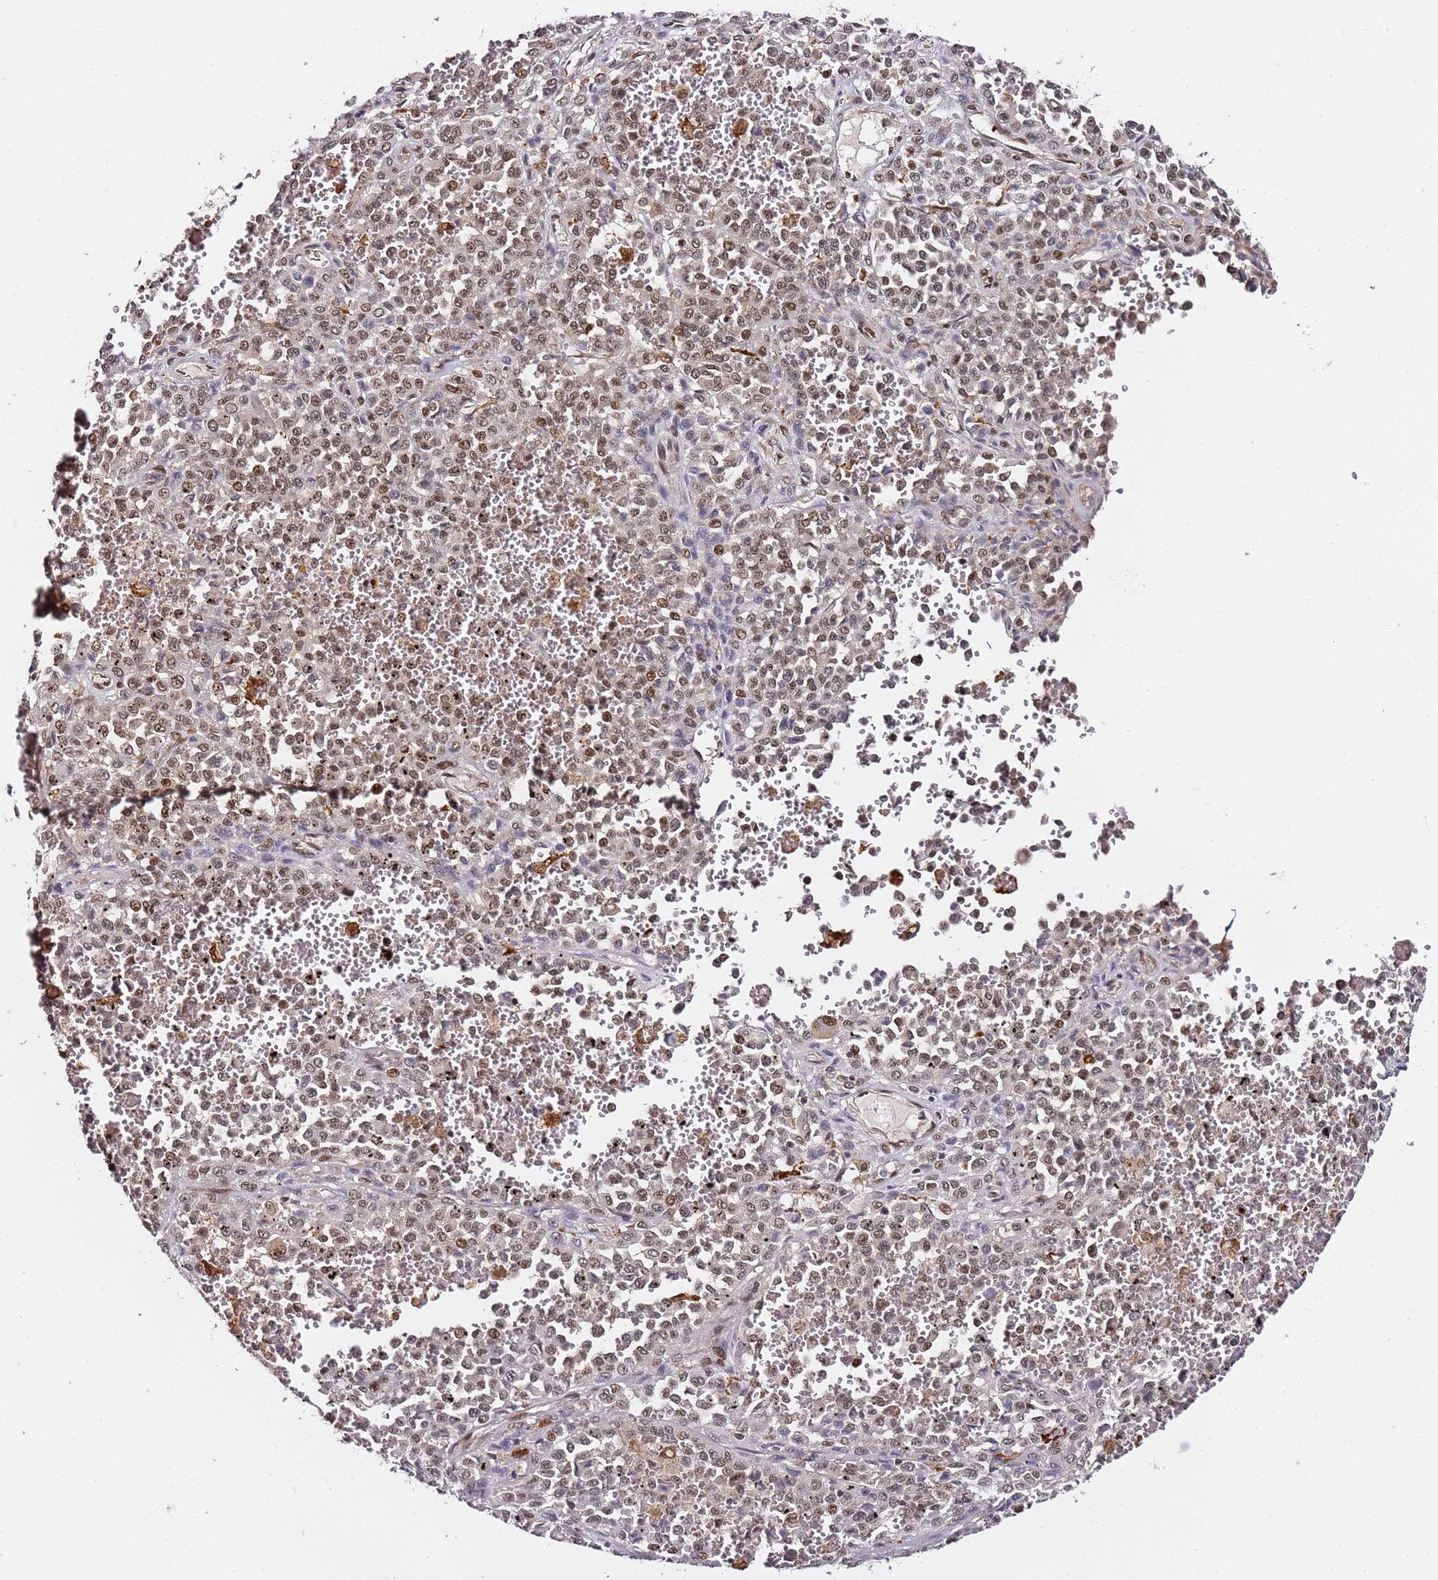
{"staining": {"intensity": "moderate", "quantity": ">75%", "location": "nuclear"}, "tissue": "melanoma", "cell_type": "Tumor cells", "image_type": "cancer", "snomed": [{"axis": "morphology", "description": "Malignant melanoma, Metastatic site"}, {"axis": "topography", "description": "Pancreas"}], "caption": "There is medium levels of moderate nuclear positivity in tumor cells of malignant melanoma (metastatic site), as demonstrated by immunohistochemical staining (brown color).", "gene": "RGS18", "patient": {"sex": "female", "age": 30}}